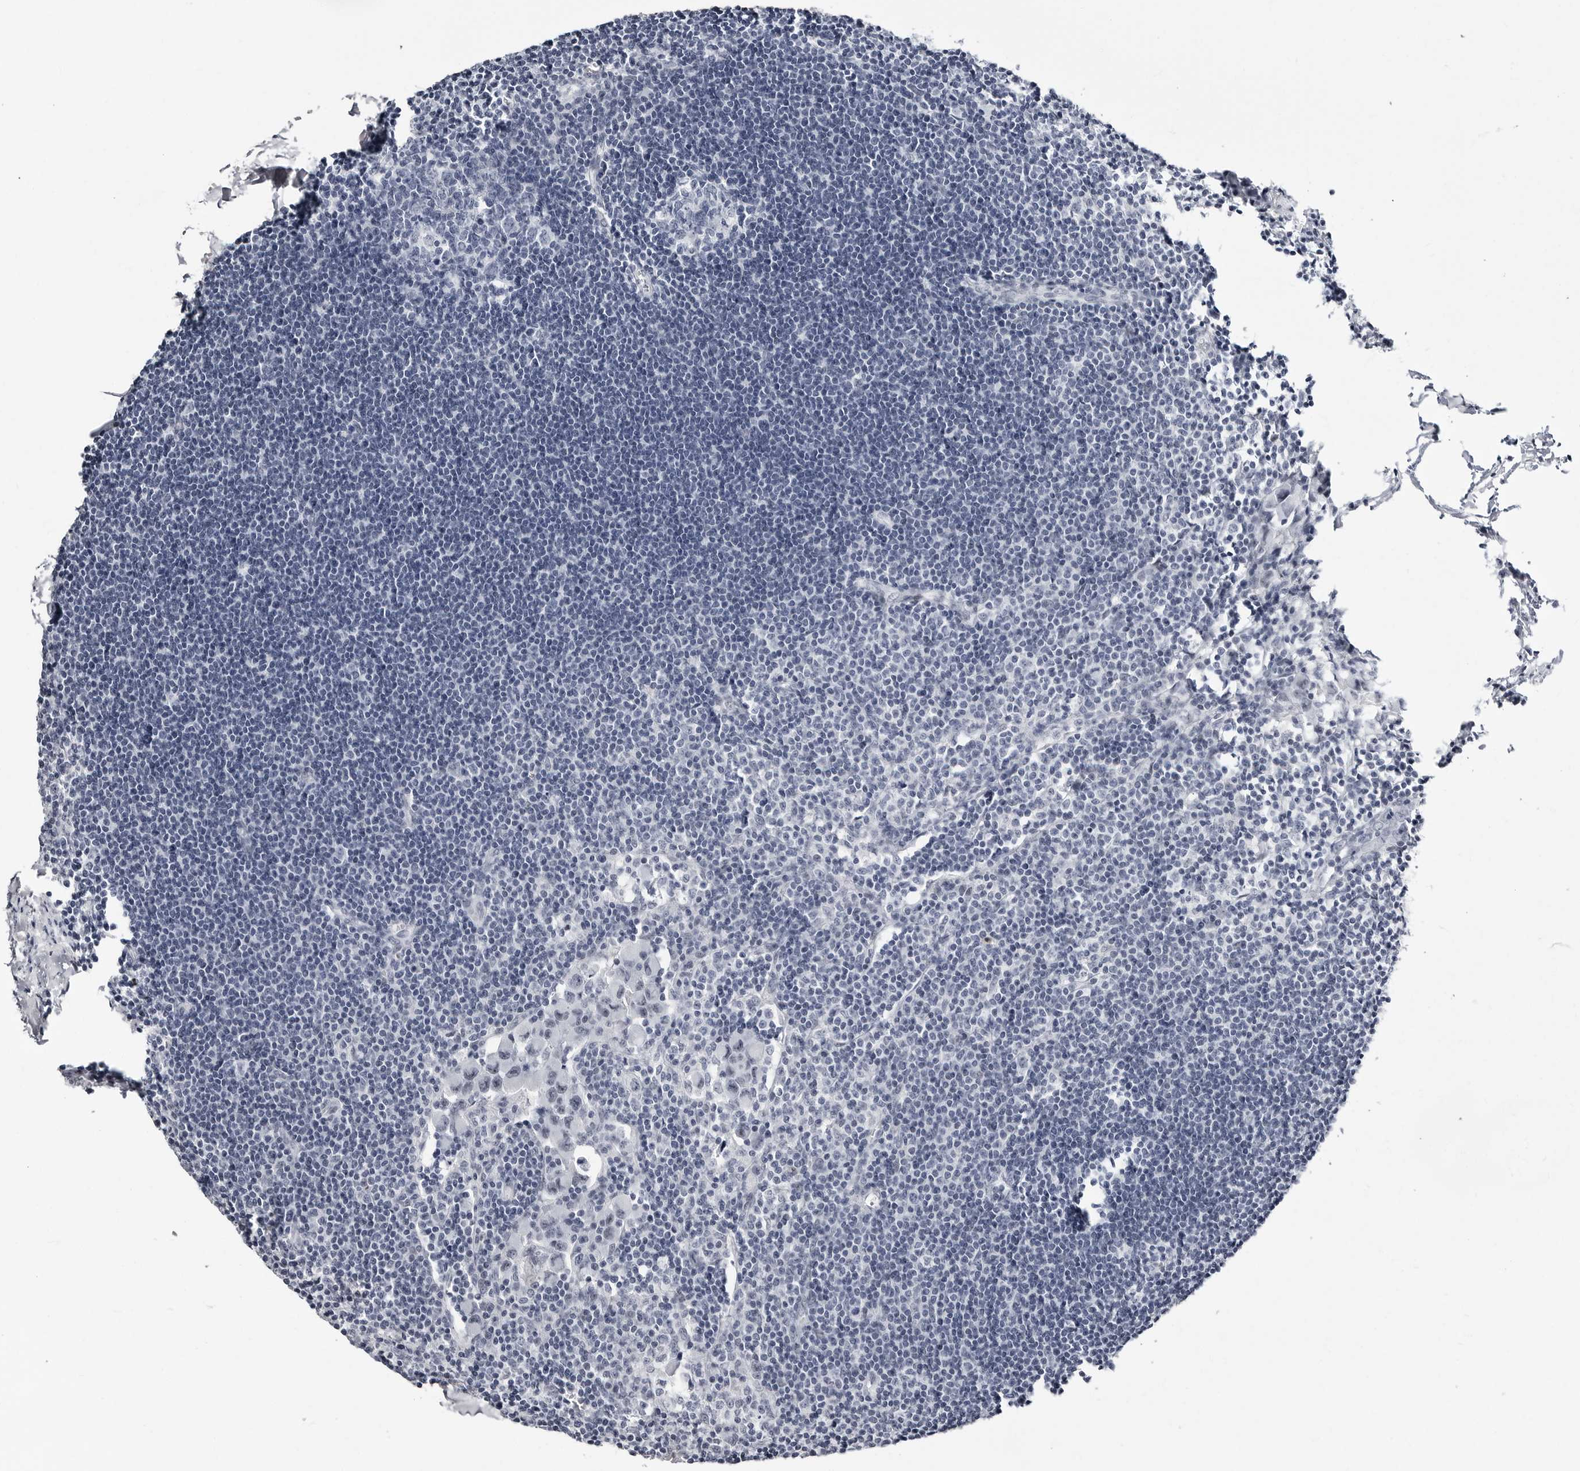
{"staining": {"intensity": "negative", "quantity": "none", "location": "none"}, "tissue": "lymph node", "cell_type": "Germinal center cells", "image_type": "normal", "snomed": [{"axis": "morphology", "description": "Normal tissue, NOS"}, {"axis": "morphology", "description": "Malignant melanoma, Metastatic site"}, {"axis": "topography", "description": "Lymph node"}], "caption": "This is an IHC micrograph of benign human lymph node. There is no expression in germinal center cells.", "gene": "VEZF1", "patient": {"sex": "male", "age": 41}}